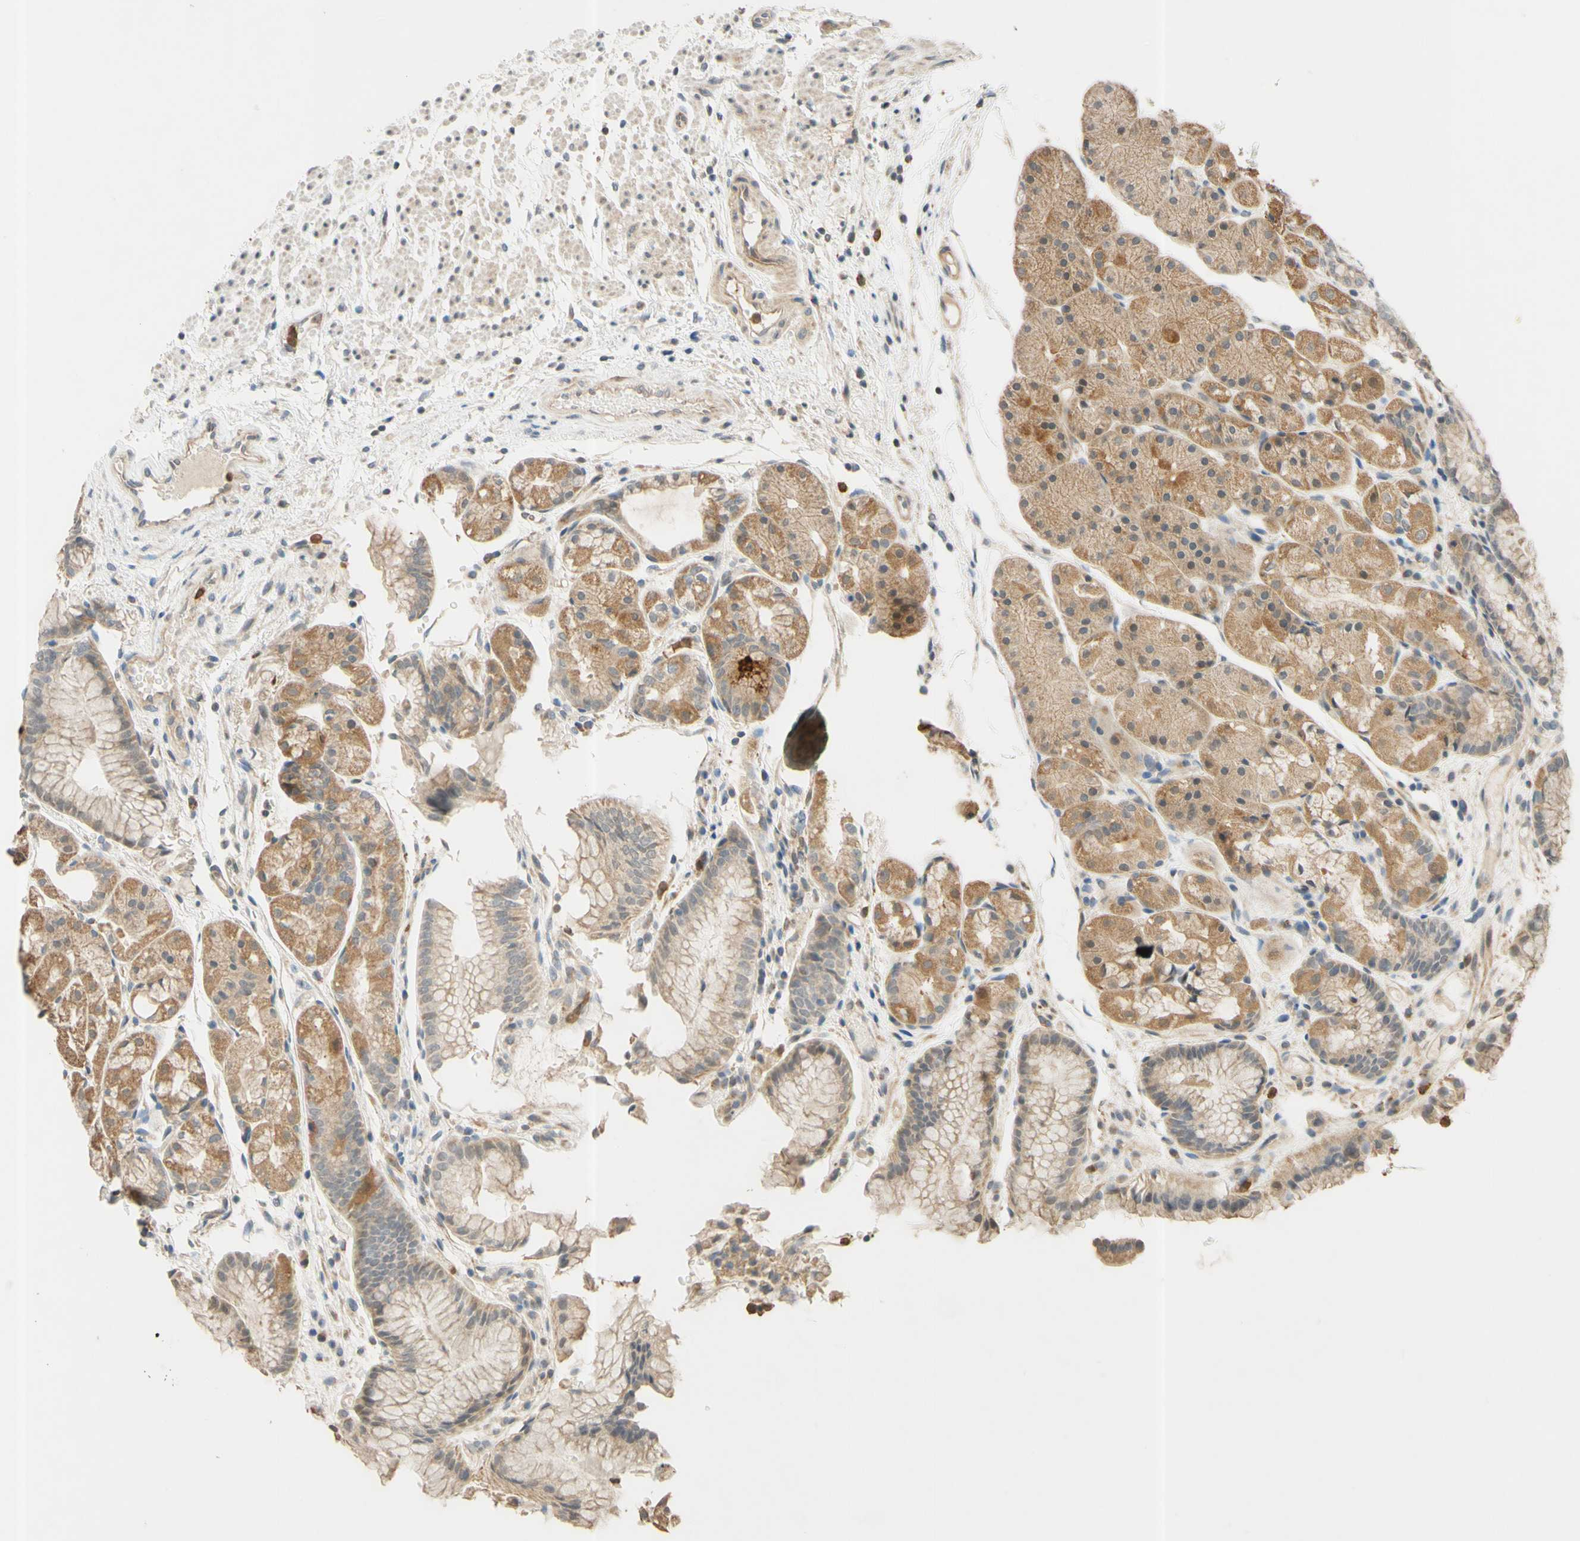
{"staining": {"intensity": "moderate", "quantity": "25%-75%", "location": "cytoplasmic/membranous"}, "tissue": "stomach", "cell_type": "Glandular cells", "image_type": "normal", "snomed": [{"axis": "morphology", "description": "Normal tissue, NOS"}, {"axis": "topography", "description": "Stomach, upper"}], "caption": "A histopathology image of human stomach stained for a protein exhibits moderate cytoplasmic/membranous brown staining in glandular cells. (brown staining indicates protein expression, while blue staining denotes nuclei).", "gene": "GATA1", "patient": {"sex": "male", "age": 72}}